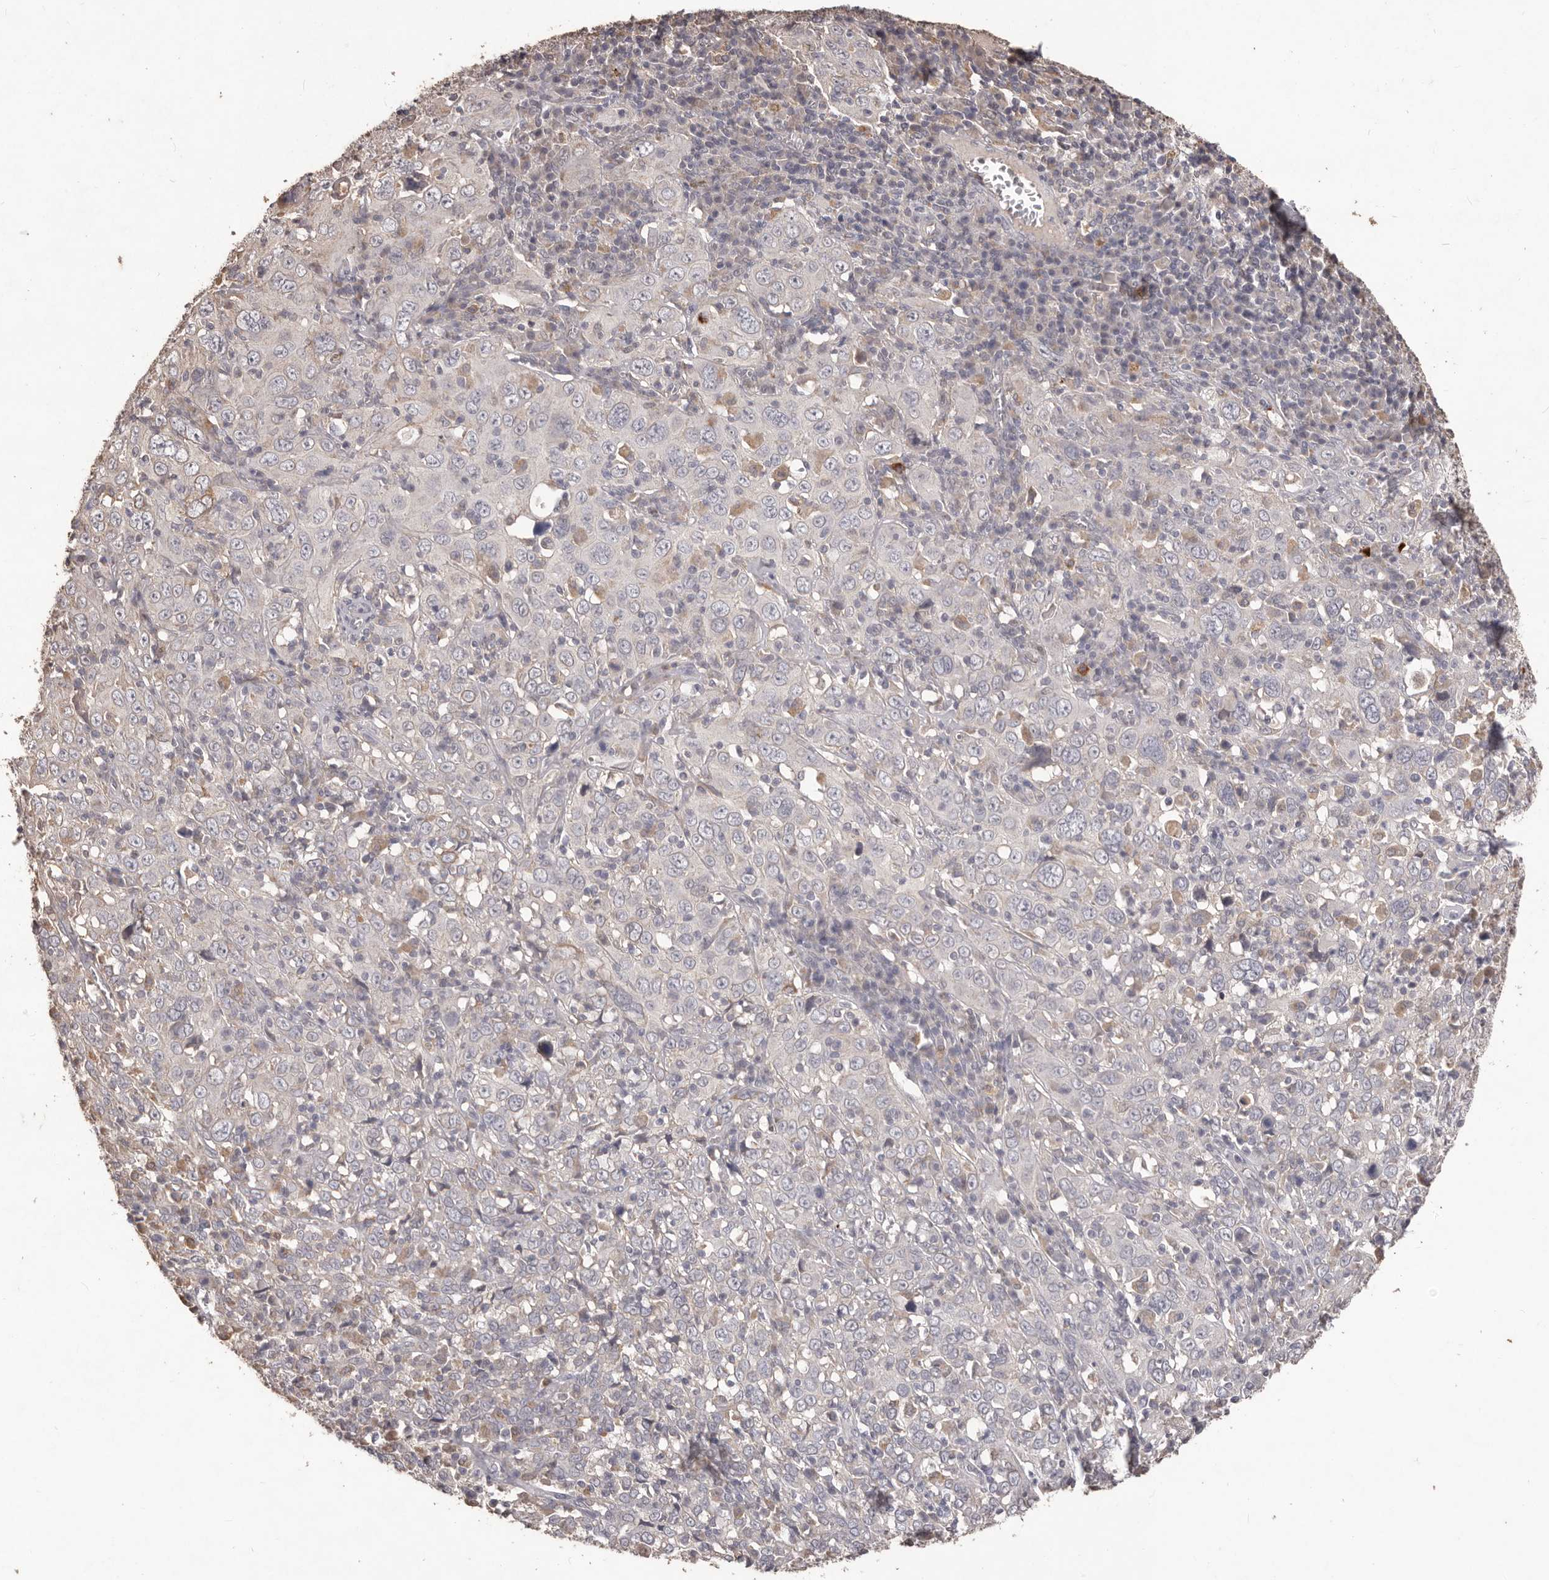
{"staining": {"intensity": "negative", "quantity": "none", "location": "none"}, "tissue": "cervical cancer", "cell_type": "Tumor cells", "image_type": "cancer", "snomed": [{"axis": "morphology", "description": "Squamous cell carcinoma, NOS"}, {"axis": "topography", "description": "Cervix"}], "caption": "This is a image of immunohistochemistry staining of squamous cell carcinoma (cervical), which shows no staining in tumor cells. (Stains: DAB (3,3'-diaminobenzidine) IHC with hematoxylin counter stain, Microscopy: brightfield microscopy at high magnification).", "gene": "PRSS27", "patient": {"sex": "female", "age": 46}}